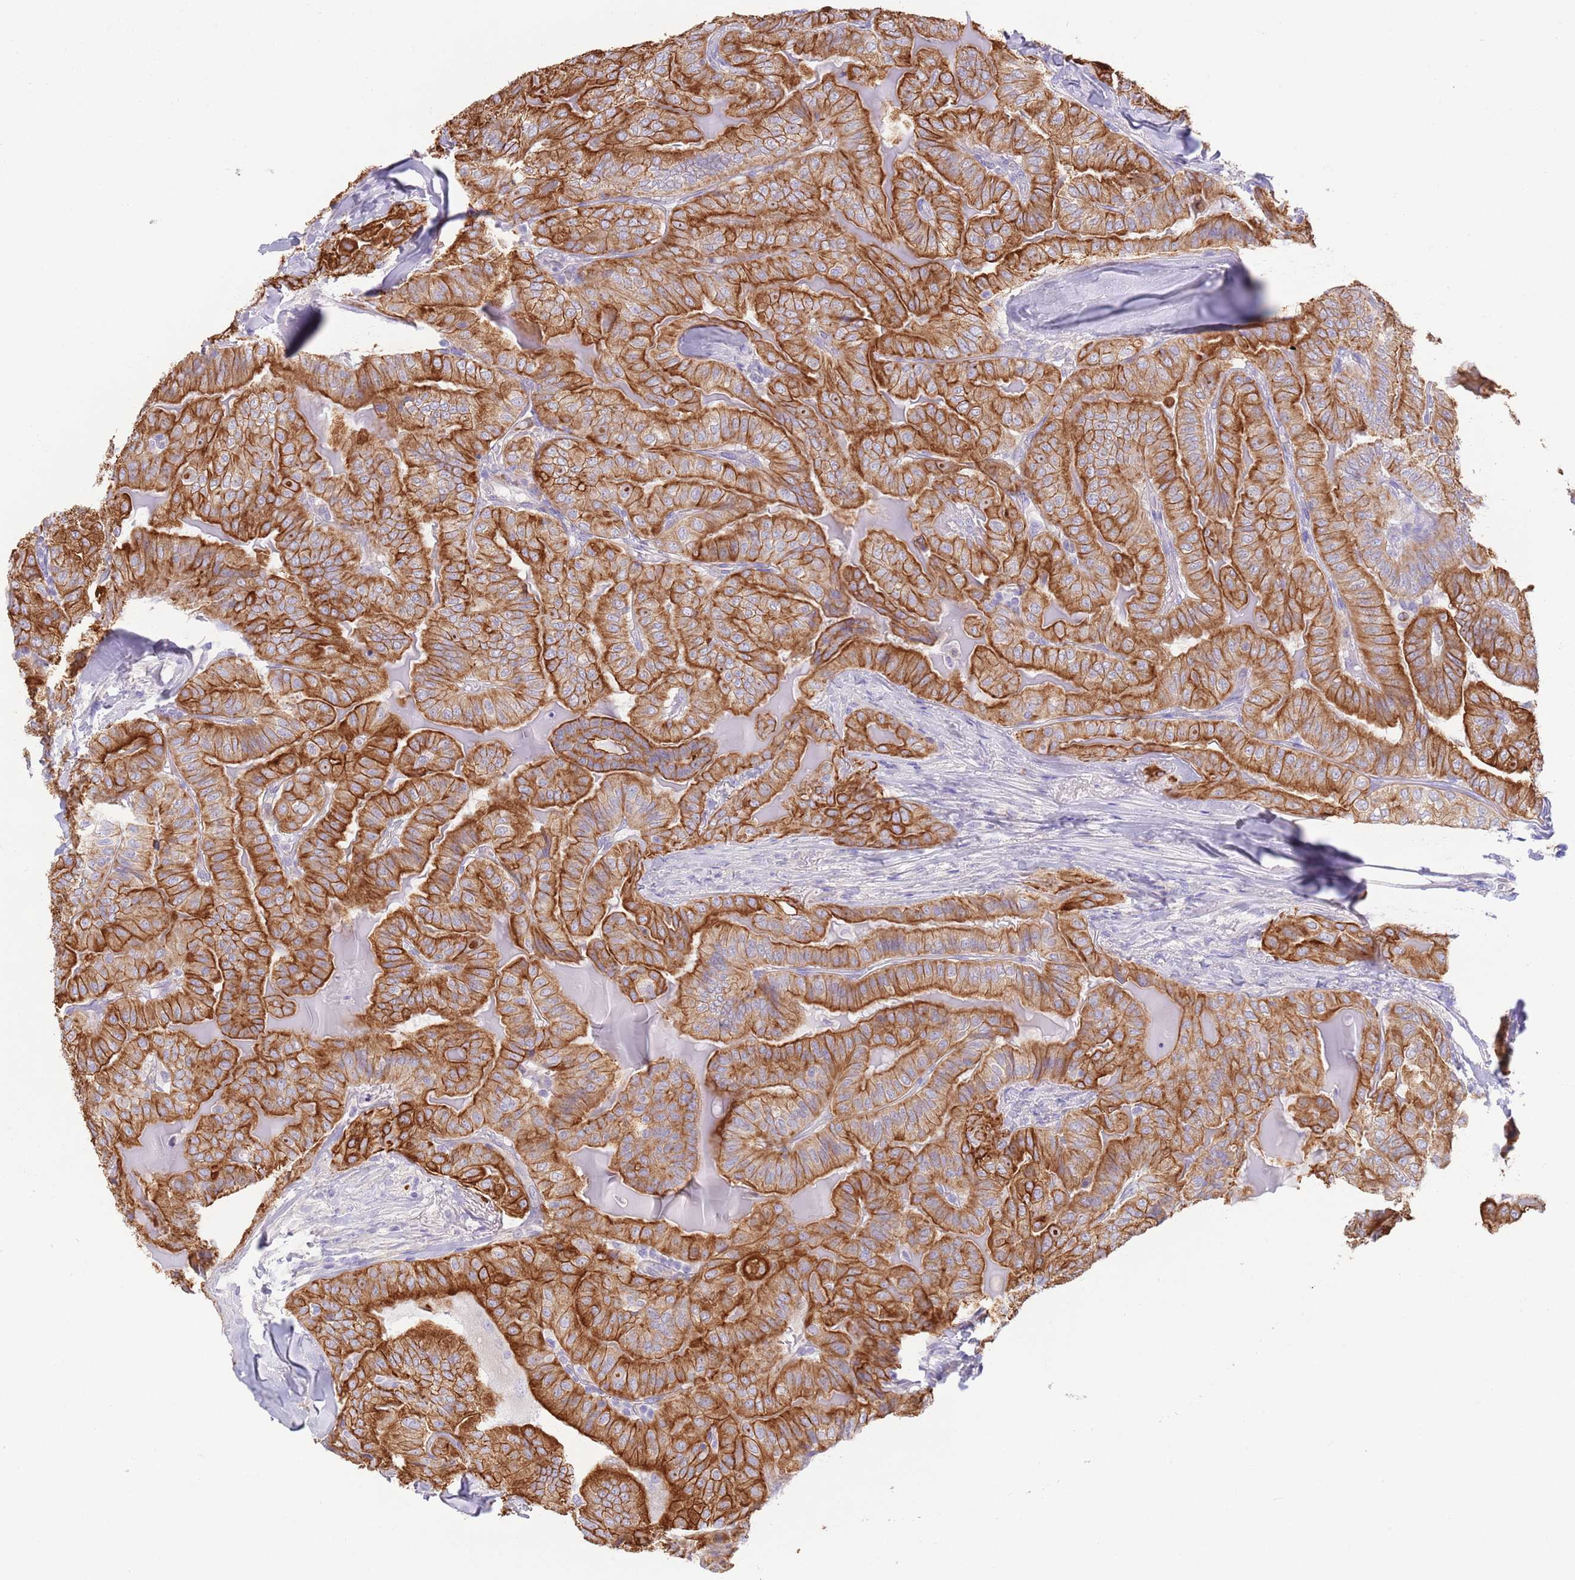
{"staining": {"intensity": "strong", "quantity": ">75%", "location": "cytoplasmic/membranous"}, "tissue": "thyroid cancer", "cell_type": "Tumor cells", "image_type": "cancer", "snomed": [{"axis": "morphology", "description": "Papillary adenocarcinoma, NOS"}, {"axis": "topography", "description": "Thyroid gland"}], "caption": "Thyroid cancer (papillary adenocarcinoma) tissue demonstrates strong cytoplasmic/membranous expression in about >75% of tumor cells, visualized by immunohistochemistry.", "gene": "CCDC149", "patient": {"sex": "female", "age": 68}}